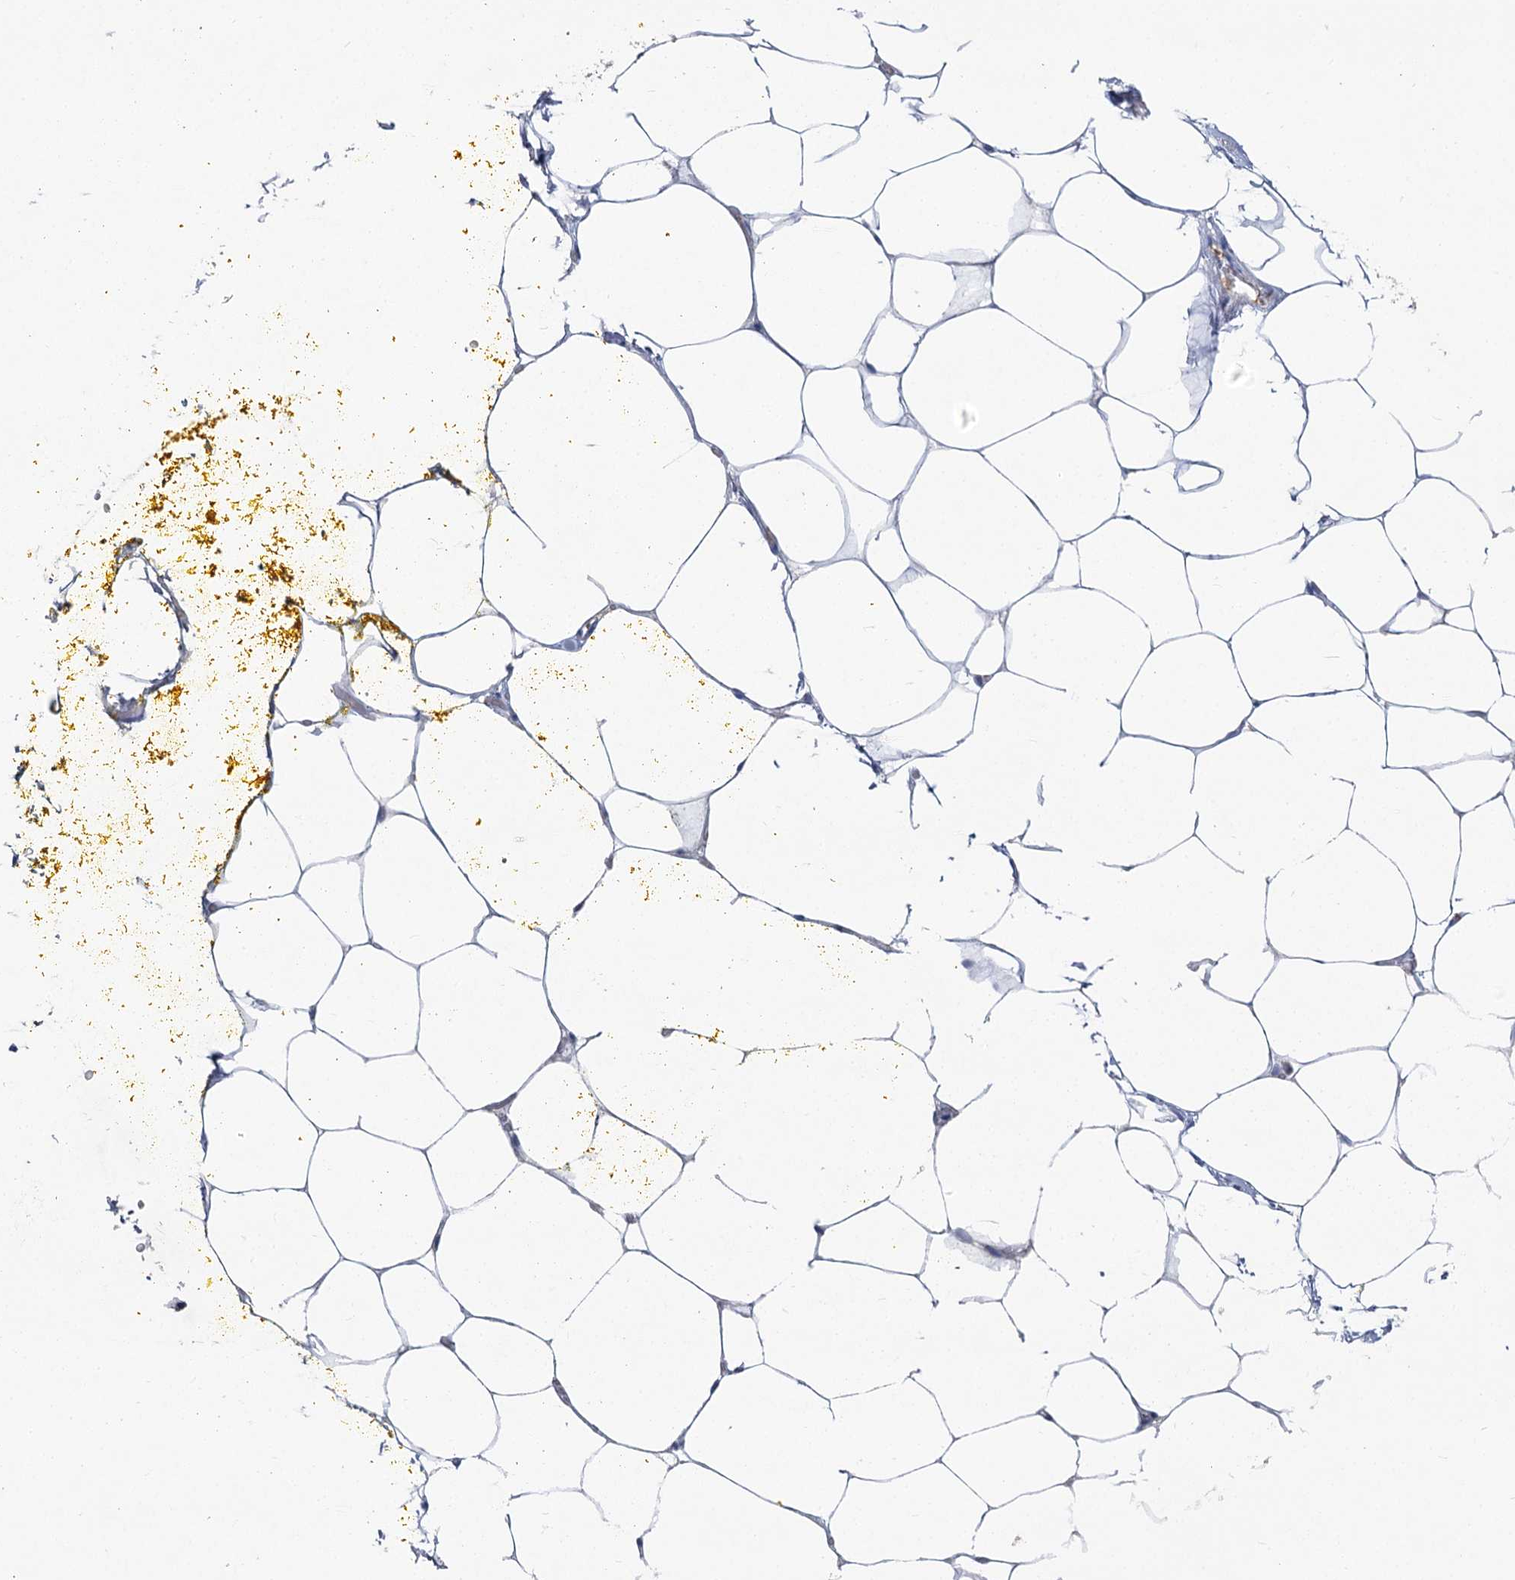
{"staining": {"intensity": "negative", "quantity": "none", "location": "none"}, "tissue": "adipose tissue", "cell_type": "Adipocytes", "image_type": "normal", "snomed": [{"axis": "morphology", "description": "Normal tissue, NOS"}, {"axis": "morphology", "description": "Adenocarcinoma, Low grade"}, {"axis": "topography", "description": "Prostate"}, {"axis": "topography", "description": "Peripheral nerve tissue"}], "caption": "Adipose tissue was stained to show a protein in brown. There is no significant expression in adipocytes. (Brightfield microscopy of DAB (3,3'-diaminobenzidine) immunohistochemistry (IHC) at high magnification).", "gene": "TMEM187", "patient": {"sex": "male", "age": 63}}